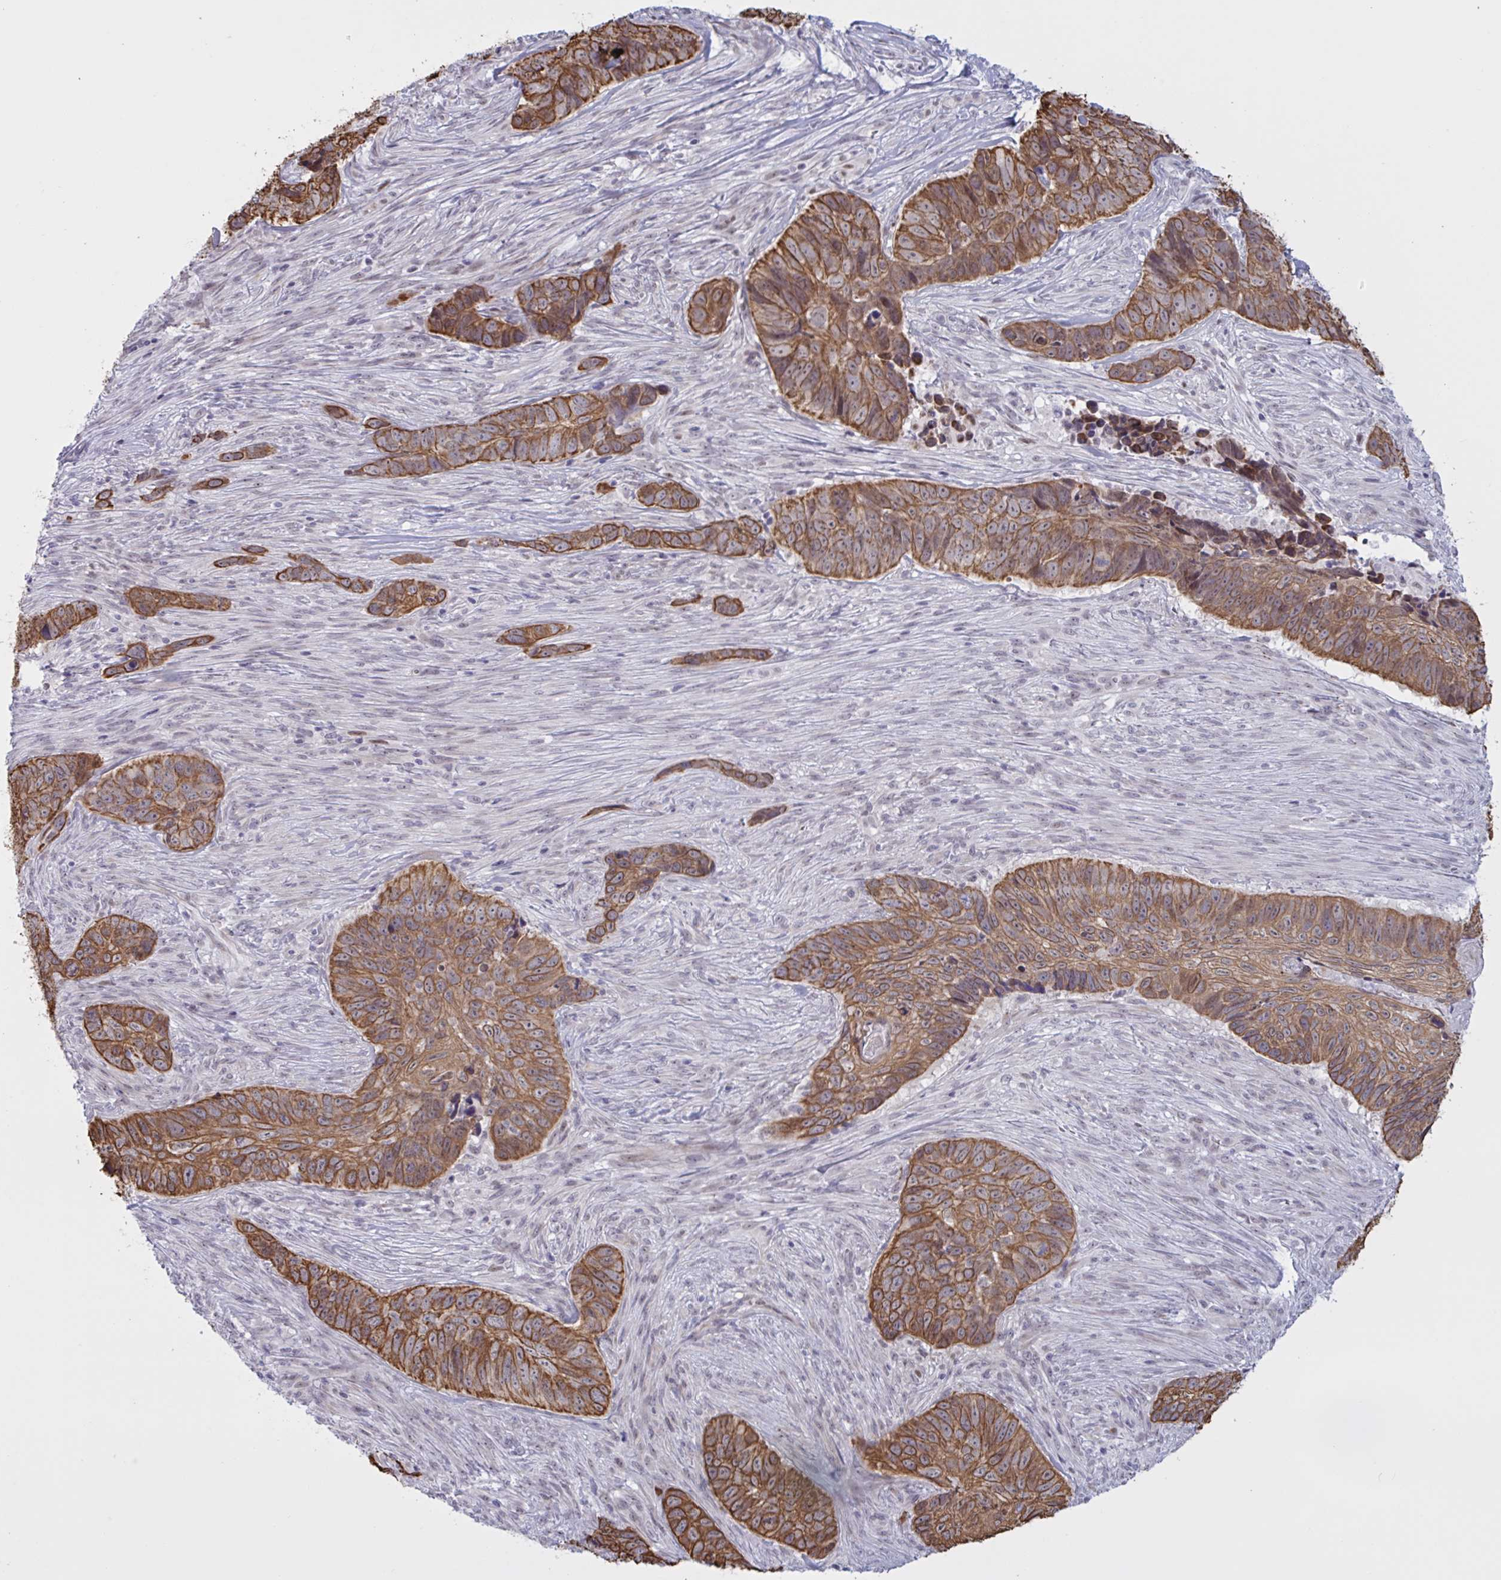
{"staining": {"intensity": "moderate", "quantity": ">75%", "location": "cytoplasmic/membranous"}, "tissue": "skin cancer", "cell_type": "Tumor cells", "image_type": "cancer", "snomed": [{"axis": "morphology", "description": "Basal cell carcinoma"}, {"axis": "topography", "description": "Skin"}], "caption": "Brown immunohistochemical staining in human skin cancer (basal cell carcinoma) shows moderate cytoplasmic/membranous staining in approximately >75% of tumor cells.", "gene": "PRMT6", "patient": {"sex": "female", "age": 82}}